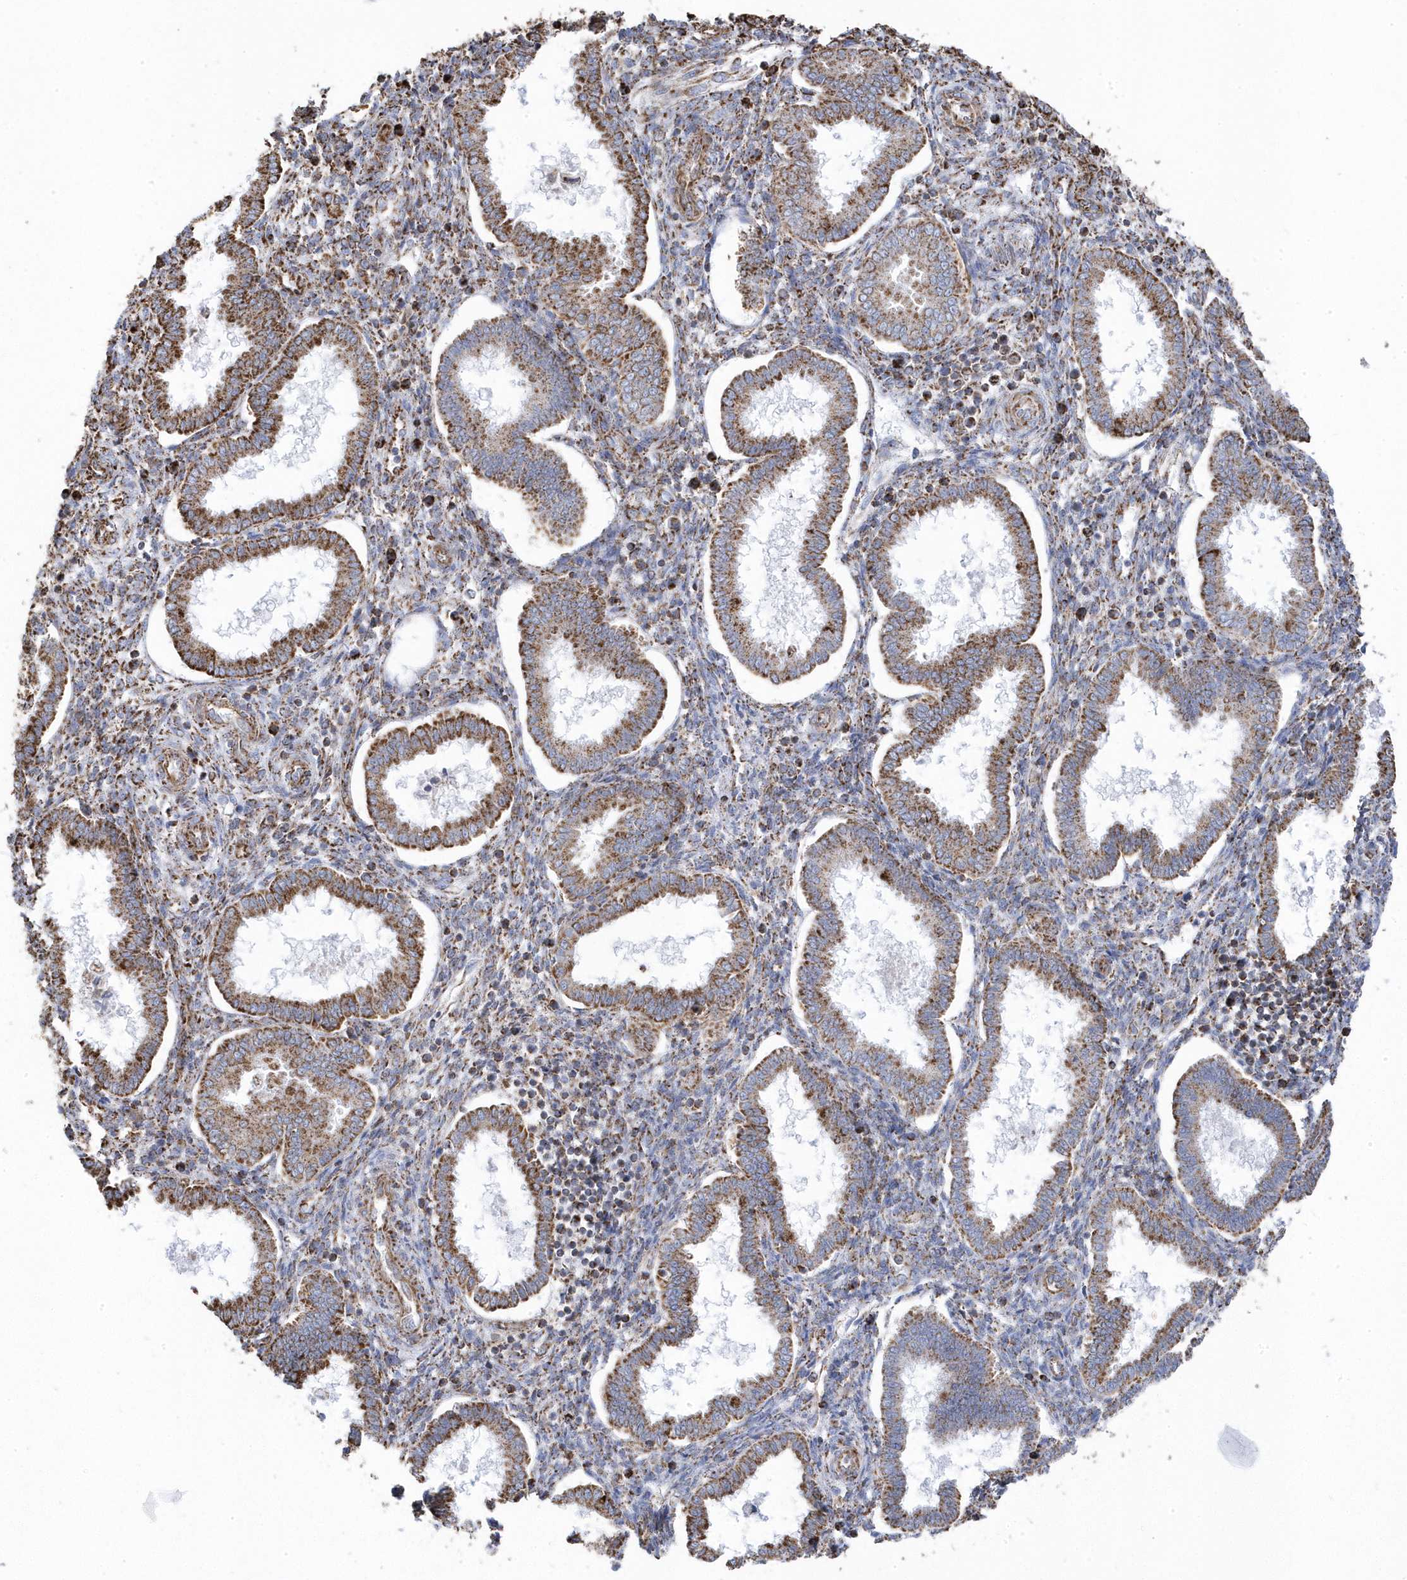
{"staining": {"intensity": "moderate", "quantity": "25%-75%", "location": "cytoplasmic/membranous"}, "tissue": "endometrium", "cell_type": "Cells in endometrial stroma", "image_type": "normal", "snomed": [{"axis": "morphology", "description": "Normal tissue, NOS"}, {"axis": "topography", "description": "Endometrium"}], "caption": "IHC histopathology image of normal human endometrium stained for a protein (brown), which exhibits medium levels of moderate cytoplasmic/membranous expression in approximately 25%-75% of cells in endometrial stroma.", "gene": "GTPBP8", "patient": {"sex": "female", "age": 24}}